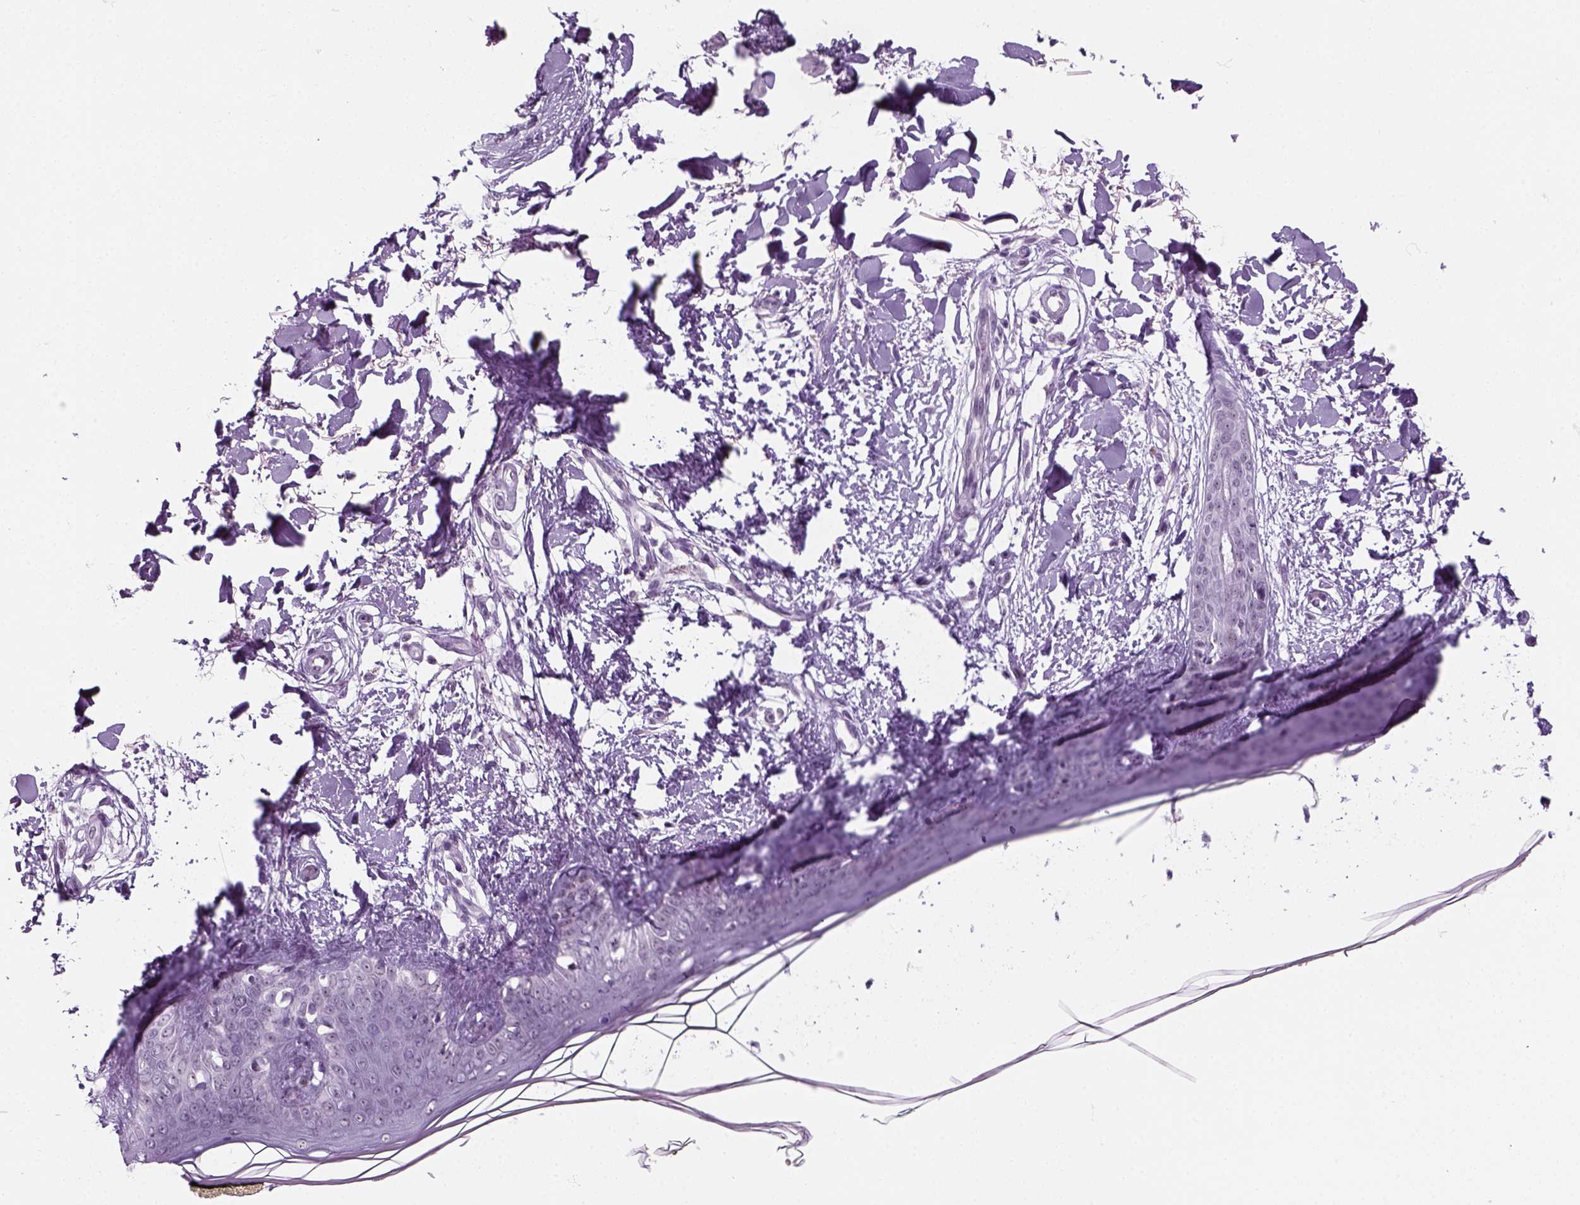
{"staining": {"intensity": "negative", "quantity": "none", "location": "none"}, "tissue": "skin", "cell_type": "Fibroblasts", "image_type": "normal", "snomed": [{"axis": "morphology", "description": "Normal tissue, NOS"}, {"axis": "topography", "description": "Skin"}], "caption": "Fibroblasts are negative for brown protein staining in normal skin. (Brightfield microscopy of DAB (3,3'-diaminobenzidine) IHC at high magnification).", "gene": "ZNF865", "patient": {"sex": "female", "age": 34}}